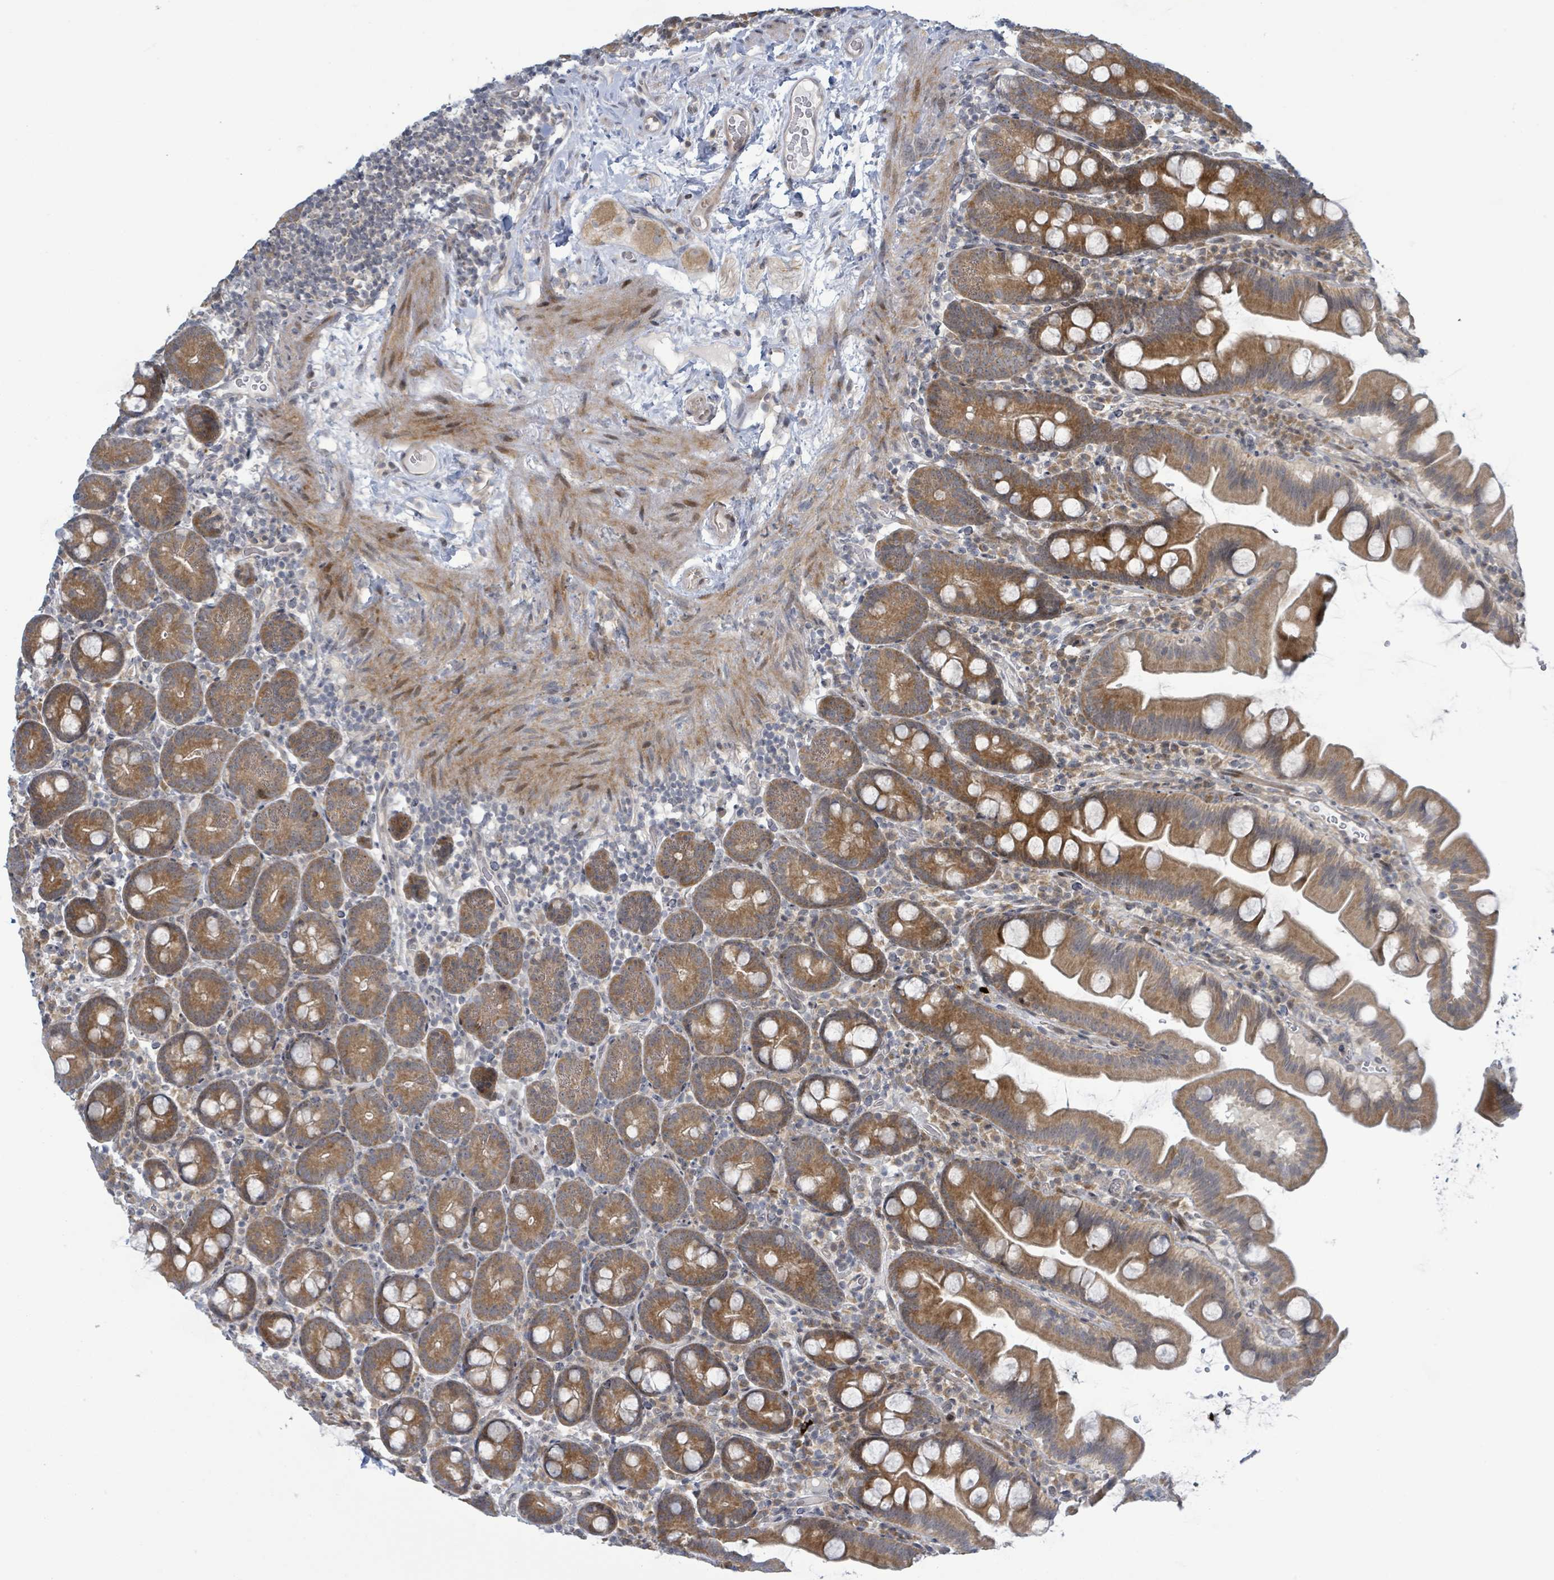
{"staining": {"intensity": "moderate", "quantity": ">75%", "location": "cytoplasmic/membranous"}, "tissue": "small intestine", "cell_type": "Glandular cells", "image_type": "normal", "snomed": [{"axis": "morphology", "description": "Normal tissue, NOS"}, {"axis": "topography", "description": "Small intestine"}], "caption": "A brown stain labels moderate cytoplasmic/membranous staining of a protein in glandular cells of normal small intestine.", "gene": "RPL32", "patient": {"sex": "female", "age": 68}}